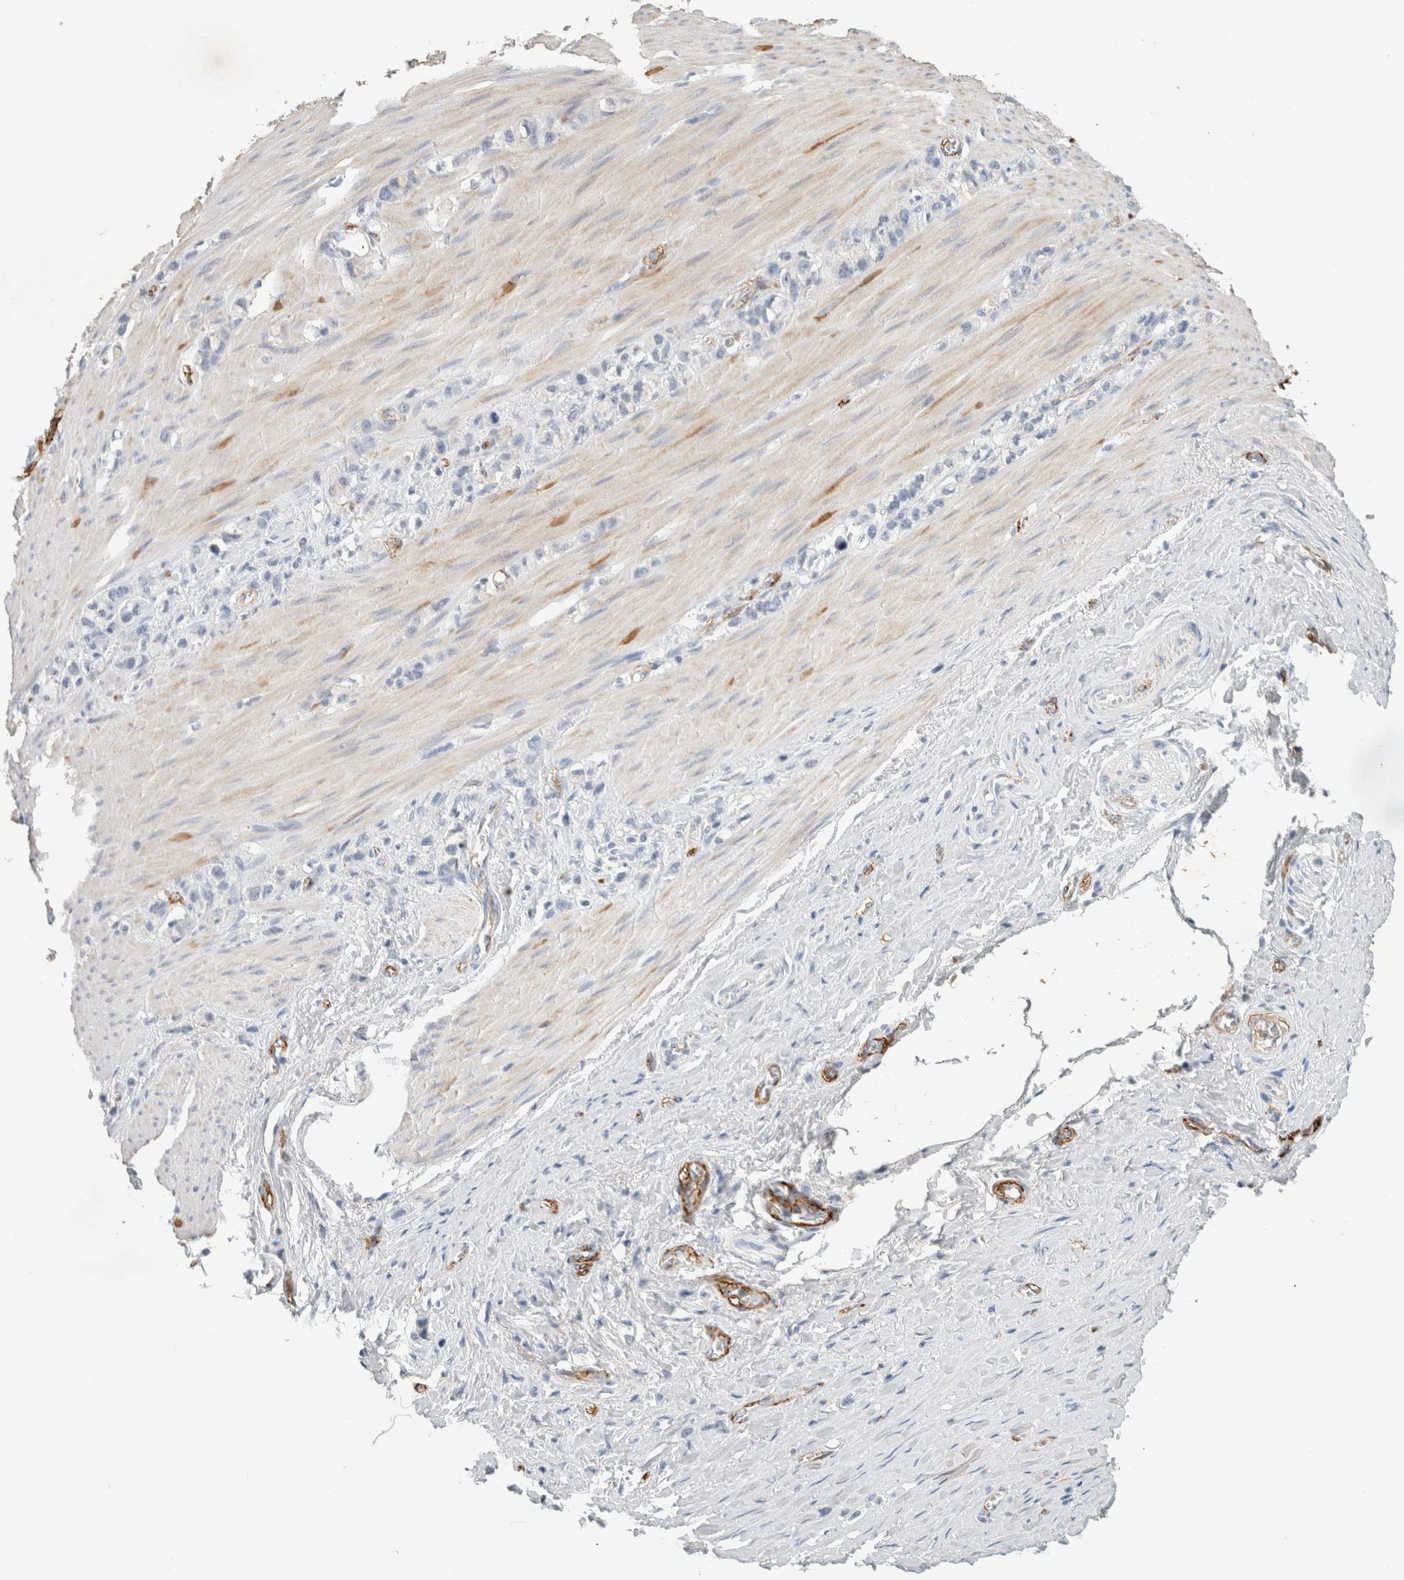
{"staining": {"intensity": "negative", "quantity": "none", "location": "none"}, "tissue": "stomach cancer", "cell_type": "Tumor cells", "image_type": "cancer", "snomed": [{"axis": "morphology", "description": "Normal tissue, NOS"}, {"axis": "morphology", "description": "Adenocarcinoma, NOS"}, {"axis": "morphology", "description": "Adenocarcinoma, High grade"}, {"axis": "topography", "description": "Stomach, upper"}, {"axis": "topography", "description": "Stomach"}], "caption": "Immunohistochemistry photomicrograph of human stomach adenocarcinoma stained for a protein (brown), which displays no positivity in tumor cells.", "gene": "CD36", "patient": {"sex": "female", "age": 65}}